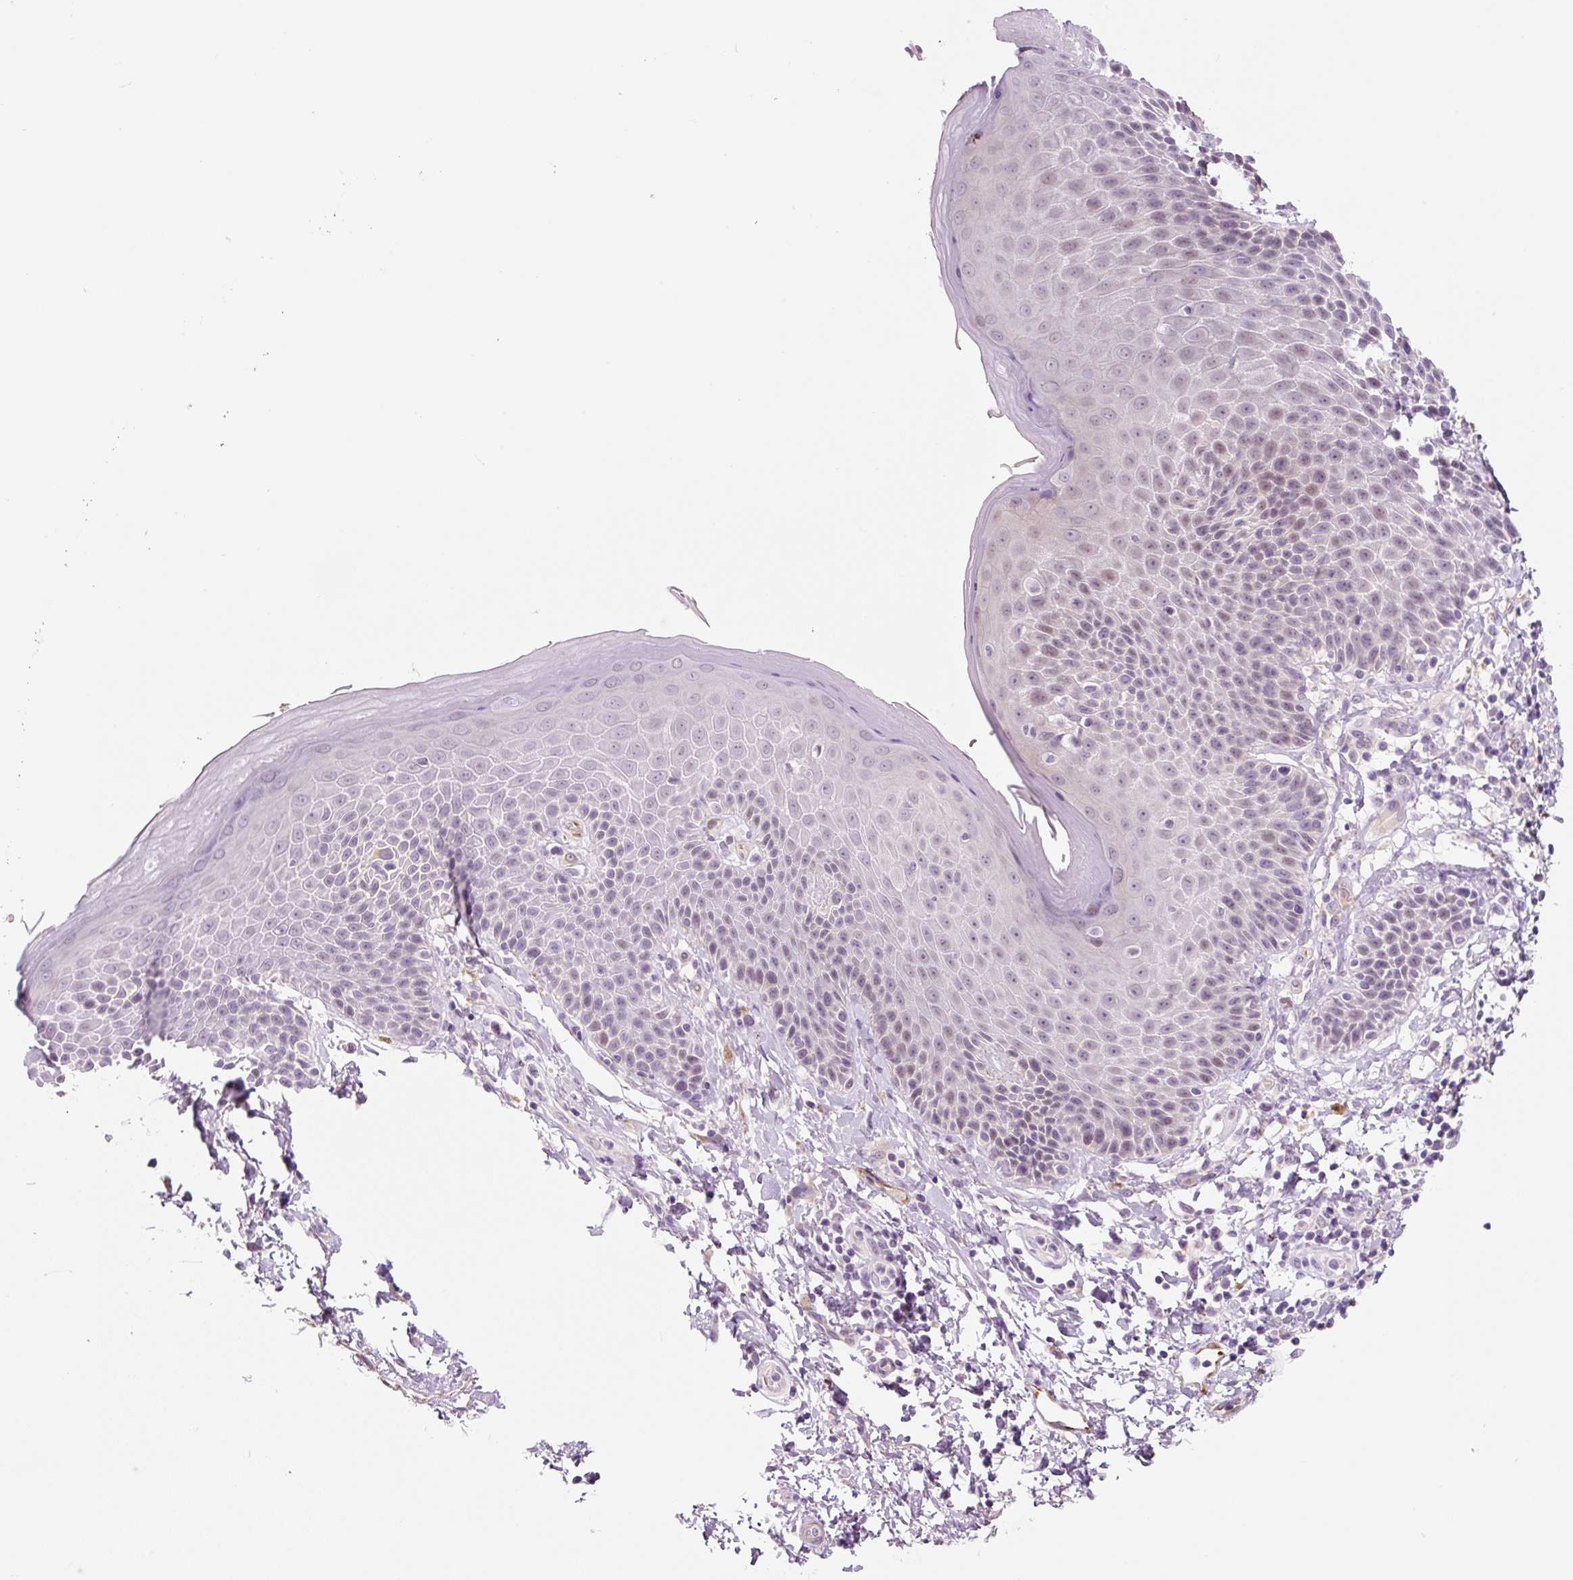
{"staining": {"intensity": "weak", "quantity": "<25%", "location": "nuclear"}, "tissue": "skin", "cell_type": "Epidermal cells", "image_type": "normal", "snomed": [{"axis": "morphology", "description": "Normal tissue, NOS"}, {"axis": "topography", "description": "Peripheral nerve tissue"}], "caption": "IHC histopathology image of unremarkable skin: human skin stained with DAB (3,3'-diaminobenzidine) displays no significant protein staining in epidermal cells. (Immunohistochemistry, brightfield microscopy, high magnification).", "gene": "CCL25", "patient": {"sex": "male", "age": 51}}